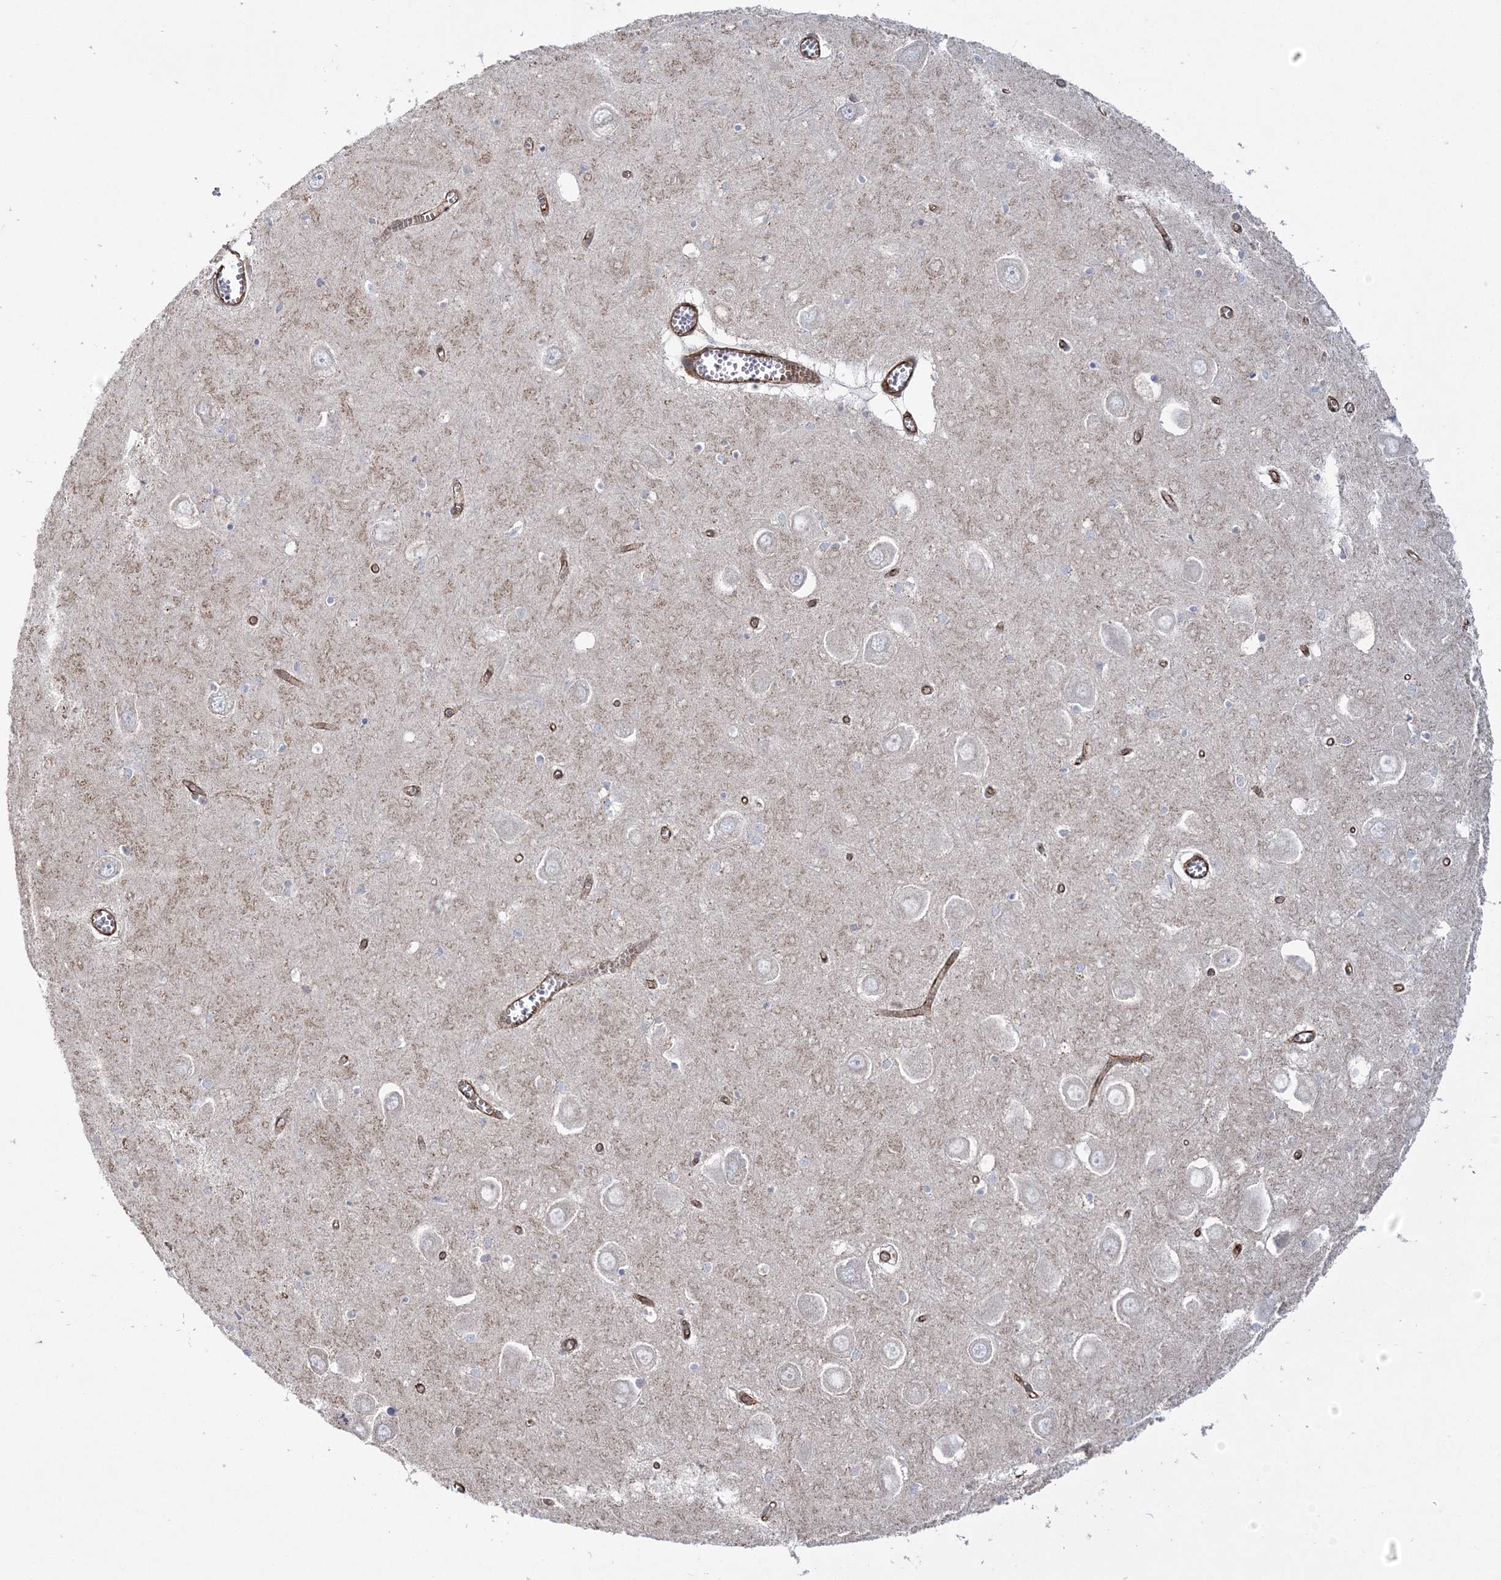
{"staining": {"intensity": "negative", "quantity": "none", "location": "none"}, "tissue": "hippocampus", "cell_type": "Glial cells", "image_type": "normal", "snomed": [{"axis": "morphology", "description": "Normal tissue, NOS"}, {"axis": "topography", "description": "Hippocampus"}], "caption": "Immunohistochemistry (IHC) image of normal hippocampus: human hippocampus stained with DAB (3,3'-diaminobenzidine) demonstrates no significant protein staining in glial cells. Nuclei are stained in blue.", "gene": "AFAP1L2", "patient": {"sex": "male", "age": 70}}